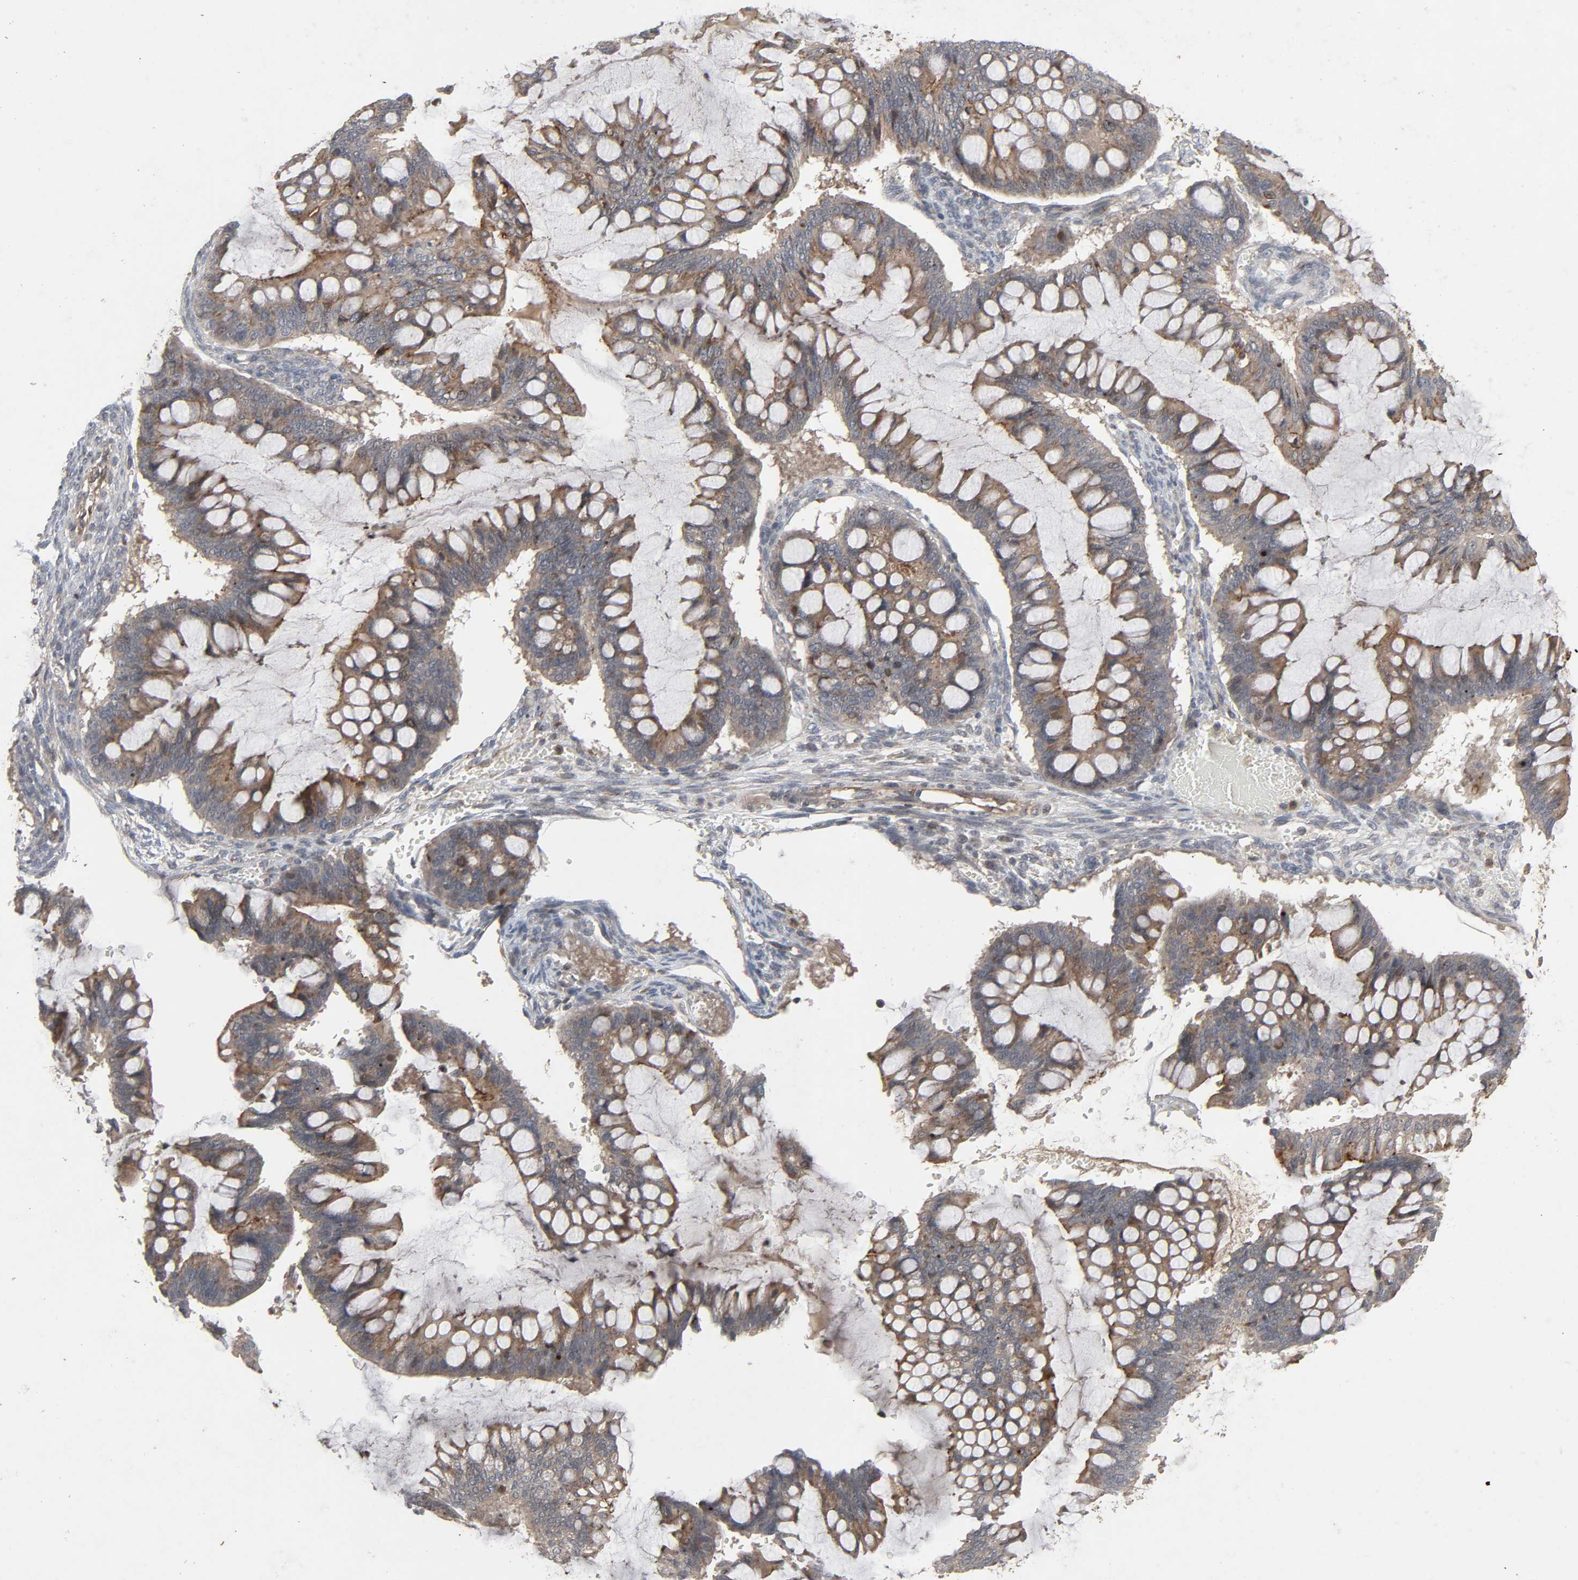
{"staining": {"intensity": "moderate", "quantity": ">75%", "location": "cytoplasmic/membranous"}, "tissue": "ovarian cancer", "cell_type": "Tumor cells", "image_type": "cancer", "snomed": [{"axis": "morphology", "description": "Cystadenocarcinoma, mucinous, NOS"}, {"axis": "topography", "description": "Ovary"}], "caption": "High-power microscopy captured an immunohistochemistry (IHC) micrograph of mucinous cystadenocarcinoma (ovarian), revealing moderate cytoplasmic/membranous staining in approximately >75% of tumor cells.", "gene": "ADCY4", "patient": {"sex": "female", "age": 73}}